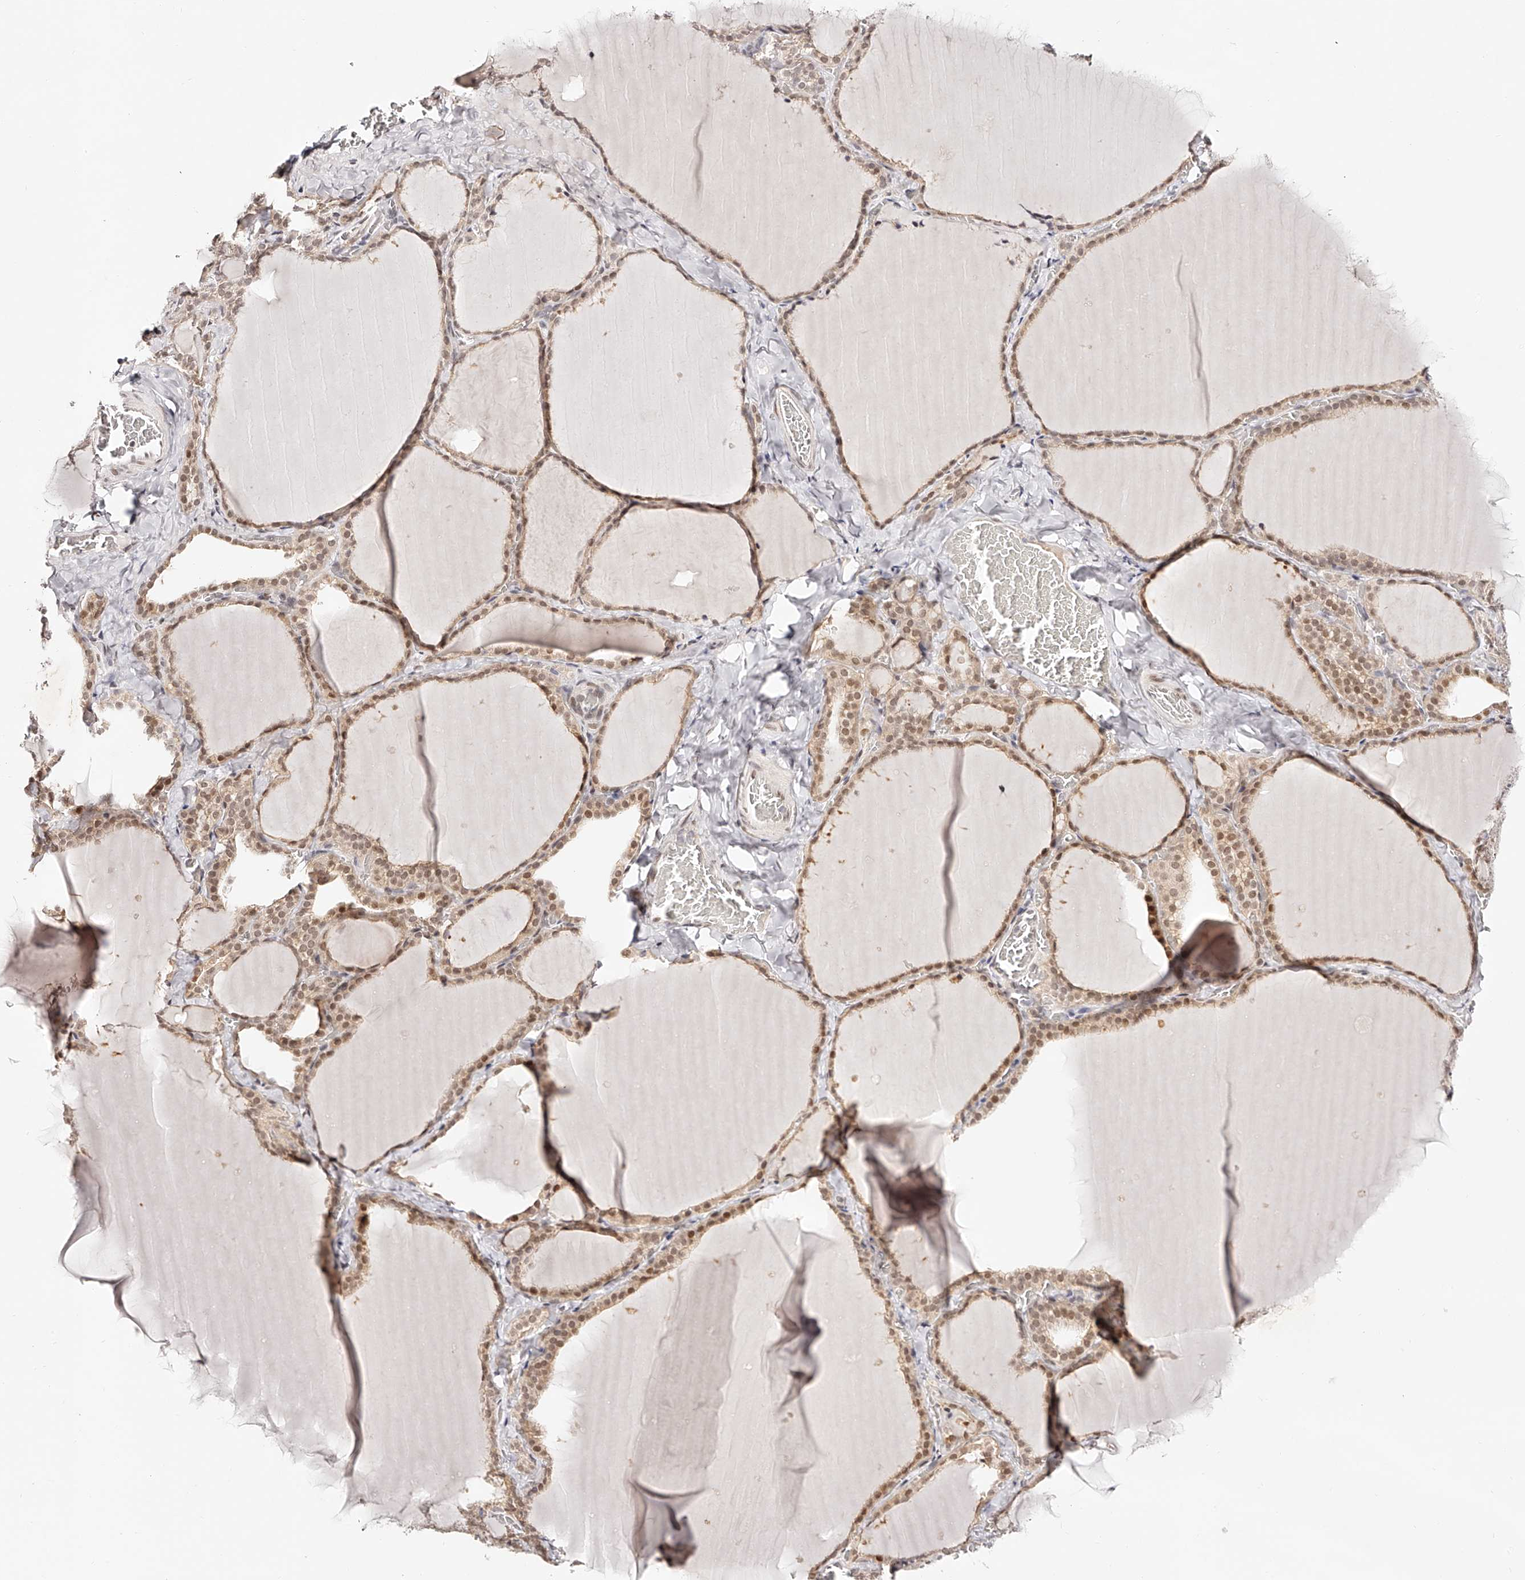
{"staining": {"intensity": "moderate", "quantity": ">75%", "location": "nuclear"}, "tissue": "thyroid gland", "cell_type": "Glandular cells", "image_type": "normal", "snomed": [{"axis": "morphology", "description": "Normal tissue, NOS"}, {"axis": "topography", "description": "Thyroid gland"}], "caption": "Thyroid gland stained with a protein marker demonstrates moderate staining in glandular cells.", "gene": "USF3", "patient": {"sex": "female", "age": 22}}